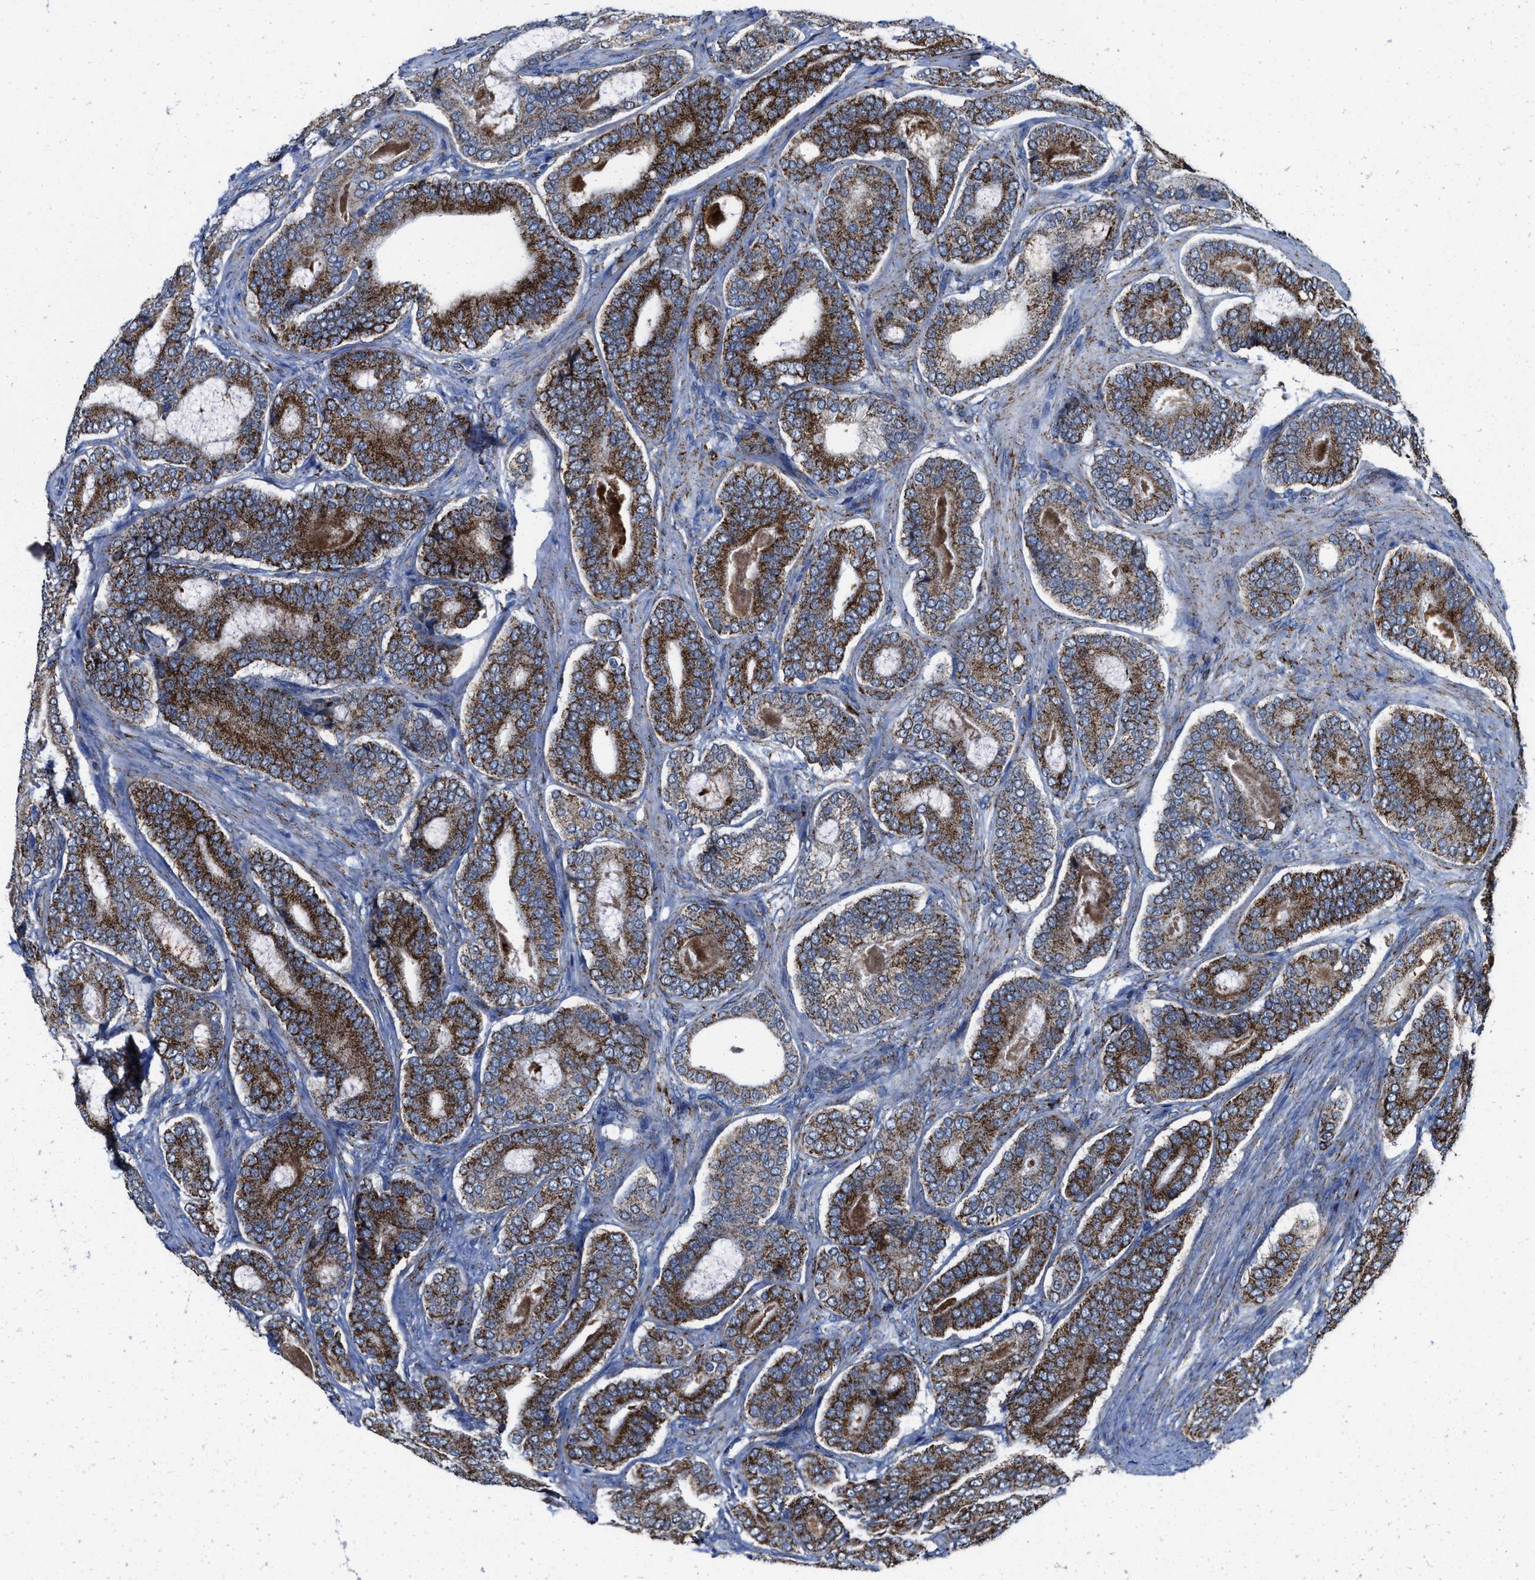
{"staining": {"intensity": "strong", "quantity": ">75%", "location": "cytoplasmic/membranous"}, "tissue": "prostate cancer", "cell_type": "Tumor cells", "image_type": "cancer", "snomed": [{"axis": "morphology", "description": "Adenocarcinoma, High grade"}, {"axis": "topography", "description": "Prostate"}], "caption": "A high-resolution photomicrograph shows immunohistochemistry staining of prostate cancer, which reveals strong cytoplasmic/membranous expression in about >75% of tumor cells.", "gene": "ALDH1B1", "patient": {"sex": "male", "age": 60}}